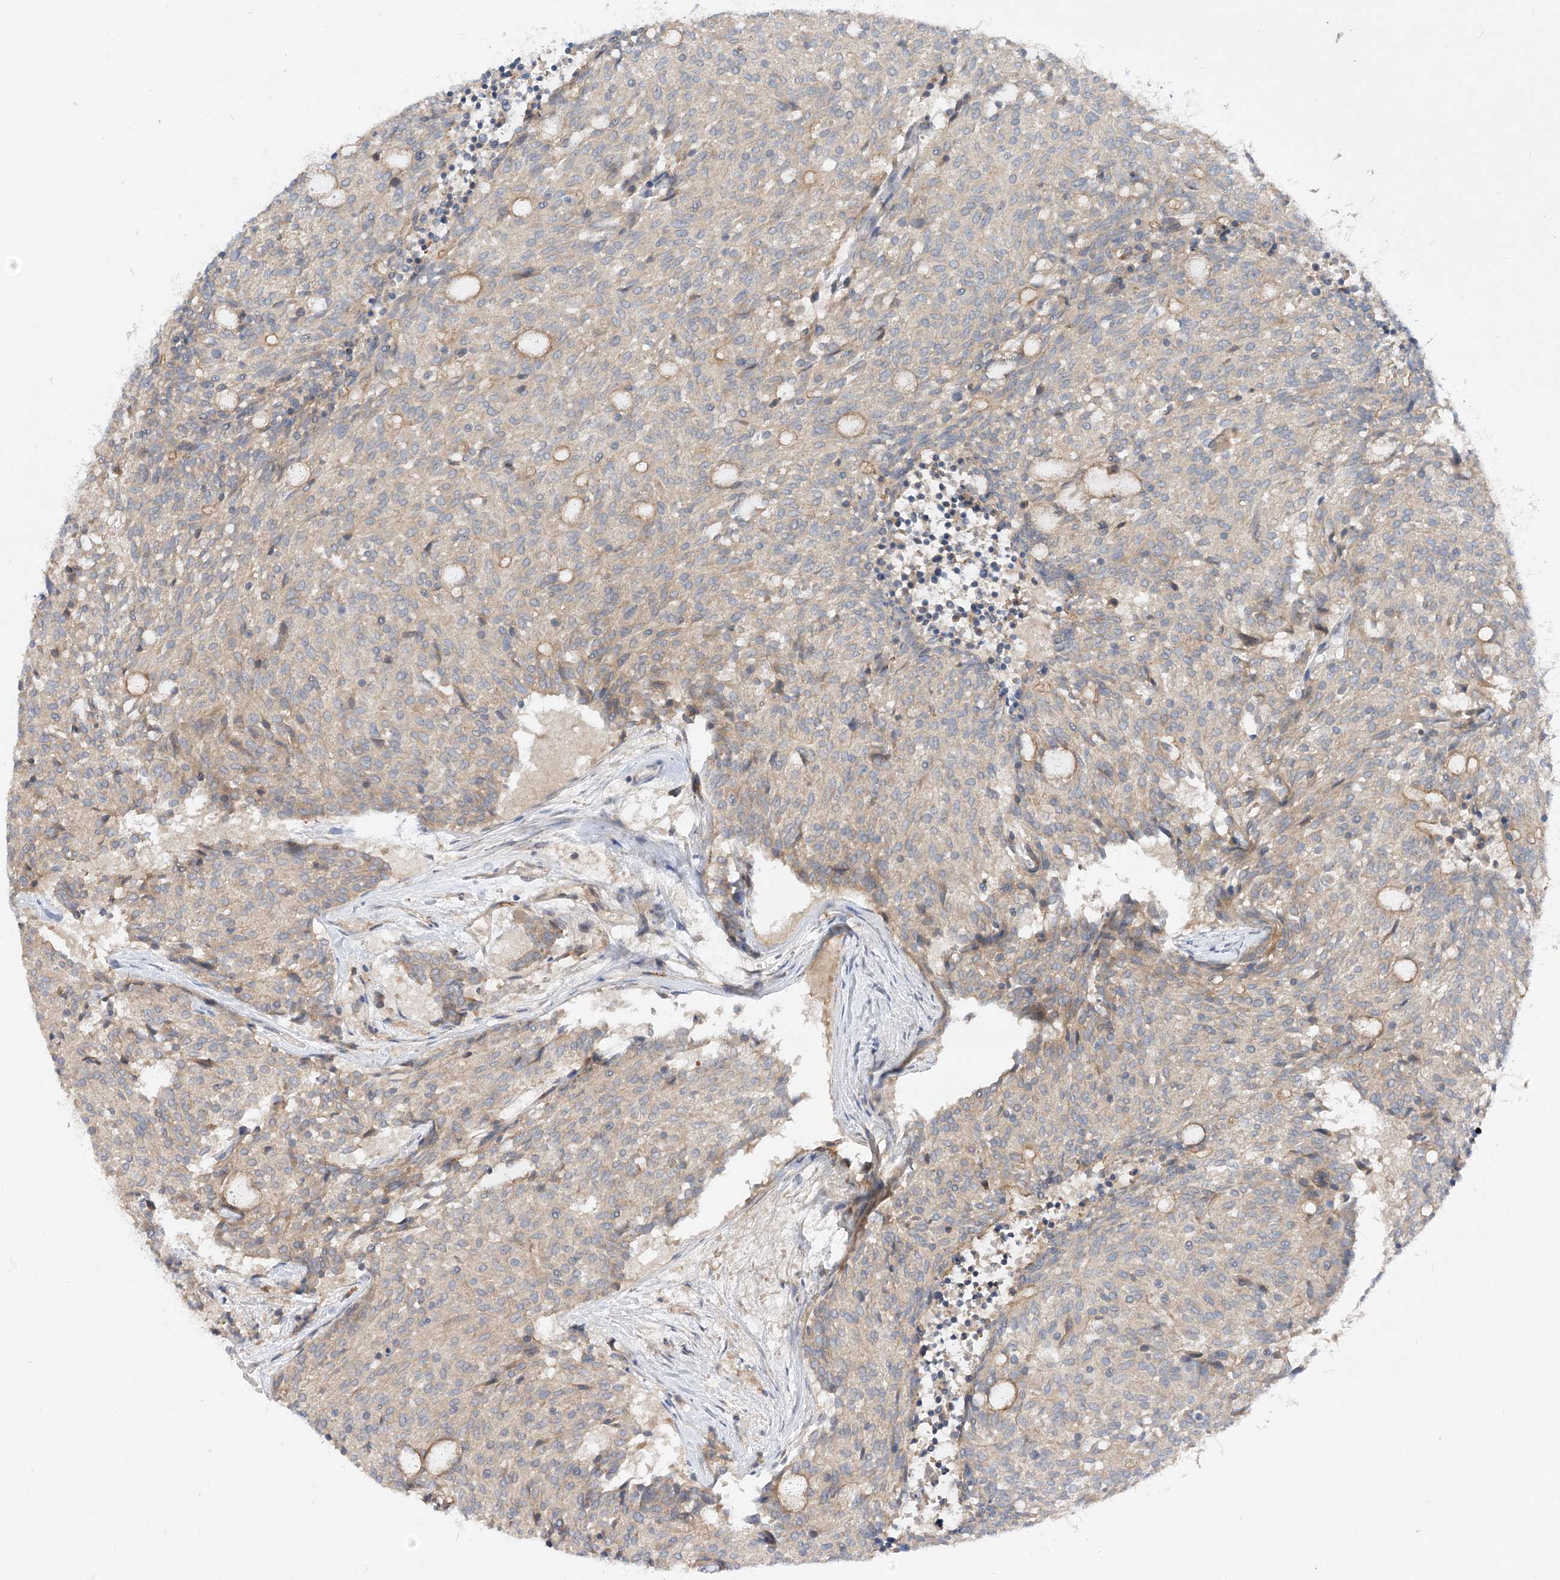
{"staining": {"intensity": "moderate", "quantity": "25%-75%", "location": "cytoplasmic/membranous"}, "tissue": "carcinoid", "cell_type": "Tumor cells", "image_type": "cancer", "snomed": [{"axis": "morphology", "description": "Carcinoid, malignant, NOS"}, {"axis": "topography", "description": "Pancreas"}], "caption": "Immunohistochemistry (IHC) (DAB (3,3'-diaminobenzidine)) staining of human carcinoid reveals moderate cytoplasmic/membranous protein expression in about 25%-75% of tumor cells.", "gene": "FGF19", "patient": {"sex": "female", "age": 54}}